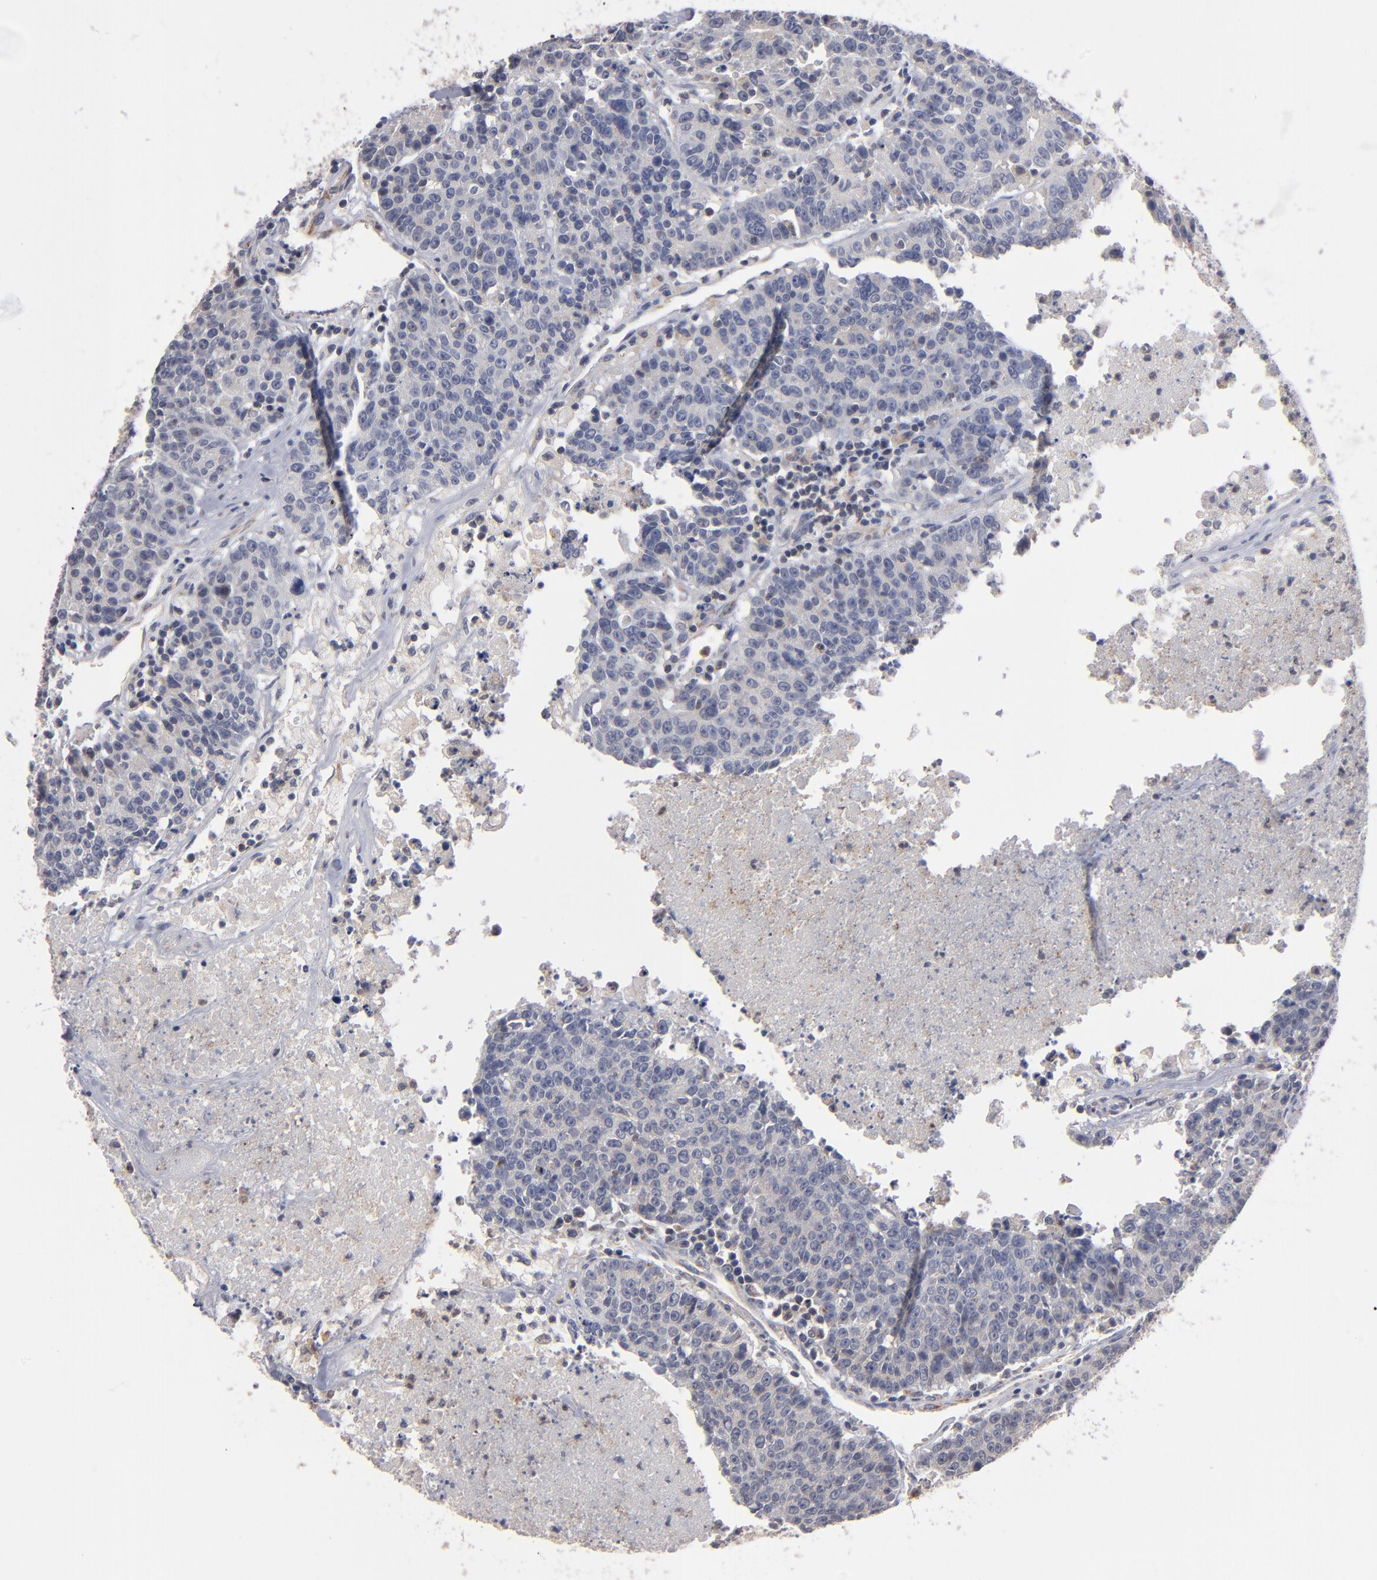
{"staining": {"intensity": "negative", "quantity": "none", "location": "none"}, "tissue": "colorectal cancer", "cell_type": "Tumor cells", "image_type": "cancer", "snomed": [{"axis": "morphology", "description": "Adenocarcinoma, NOS"}, {"axis": "topography", "description": "Colon"}], "caption": "The image exhibits no staining of tumor cells in colorectal cancer (adenocarcinoma).", "gene": "MIPOL1", "patient": {"sex": "female", "age": 53}}